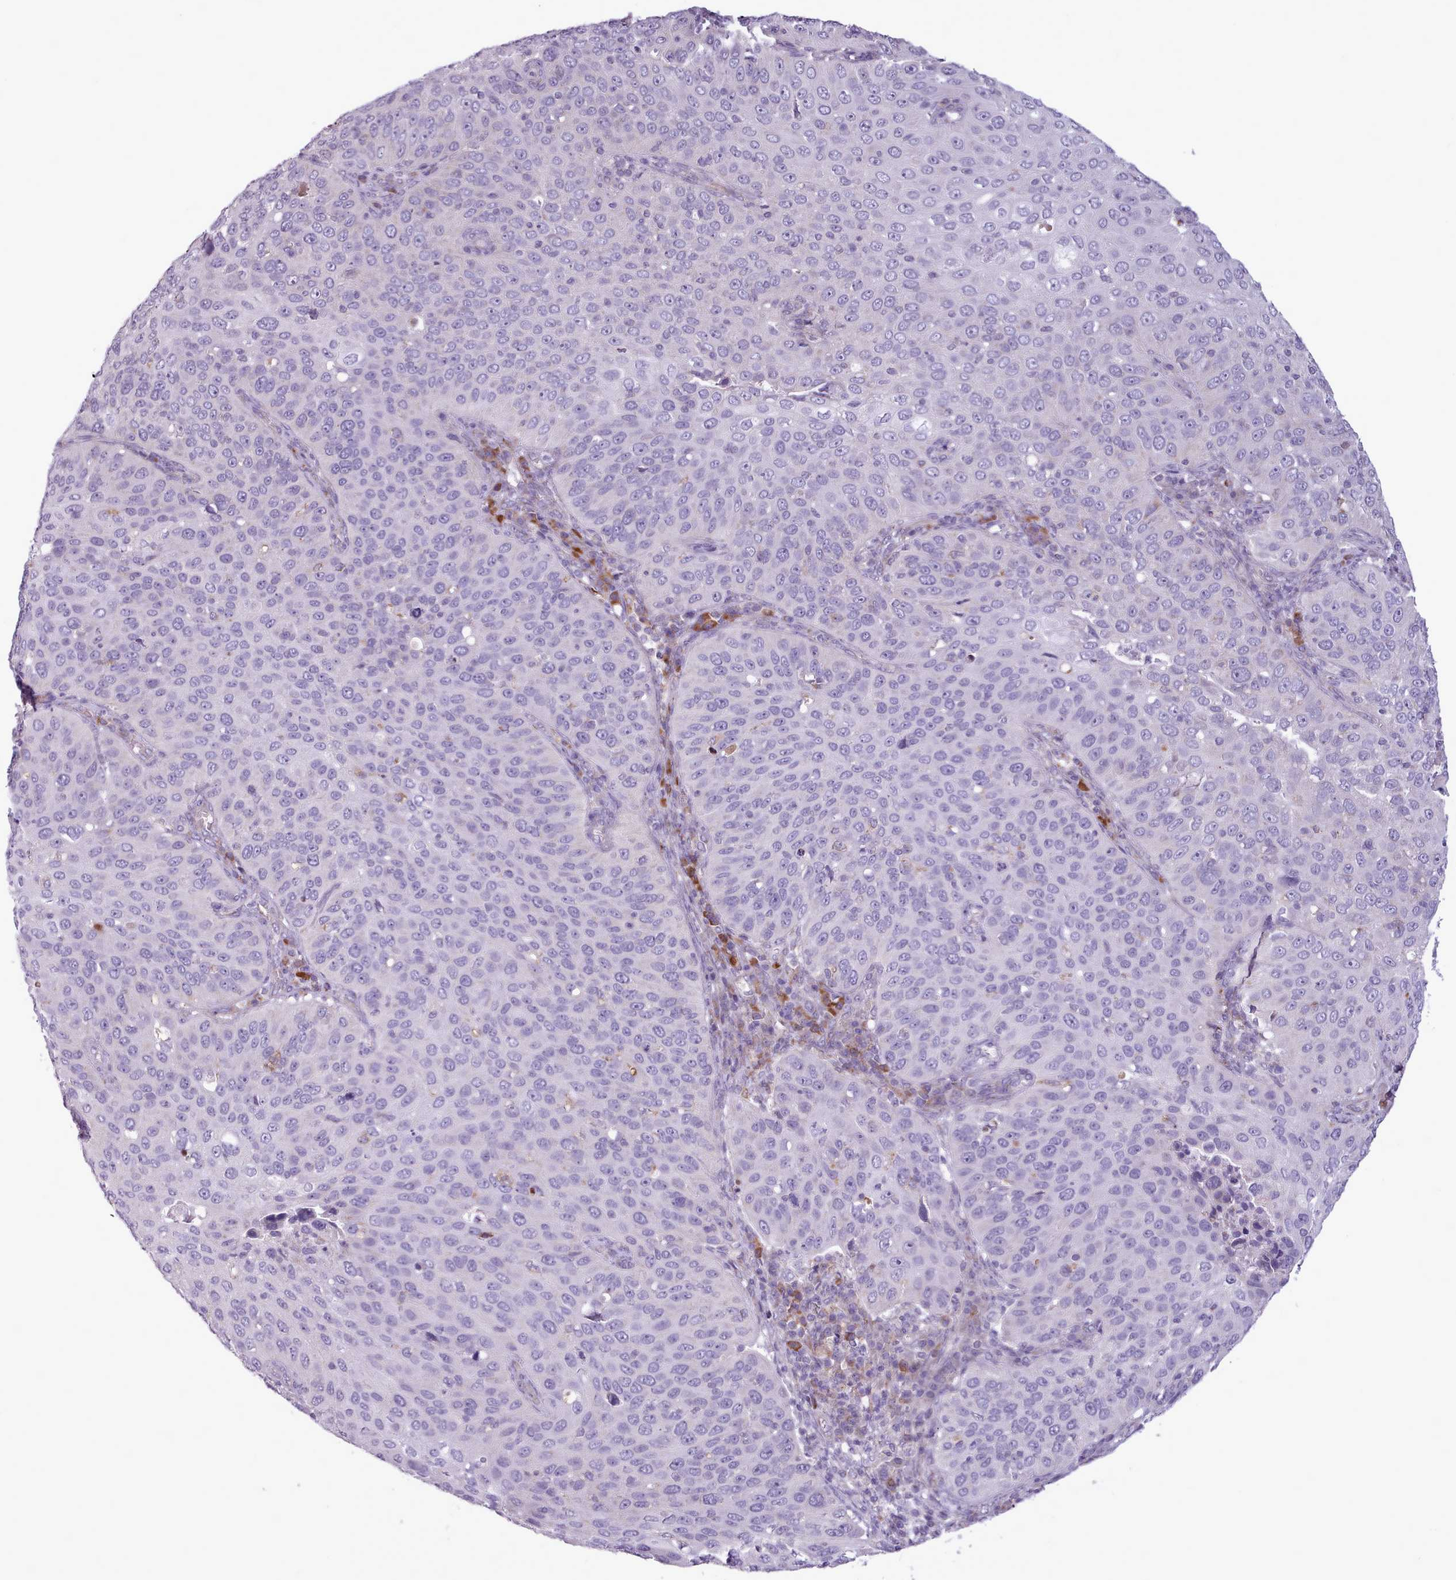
{"staining": {"intensity": "negative", "quantity": "none", "location": "none"}, "tissue": "cervical cancer", "cell_type": "Tumor cells", "image_type": "cancer", "snomed": [{"axis": "morphology", "description": "Squamous cell carcinoma, NOS"}, {"axis": "topography", "description": "Cervix"}], "caption": "An IHC photomicrograph of cervical cancer is shown. There is no staining in tumor cells of cervical cancer.", "gene": "AVL9", "patient": {"sex": "female", "age": 36}}